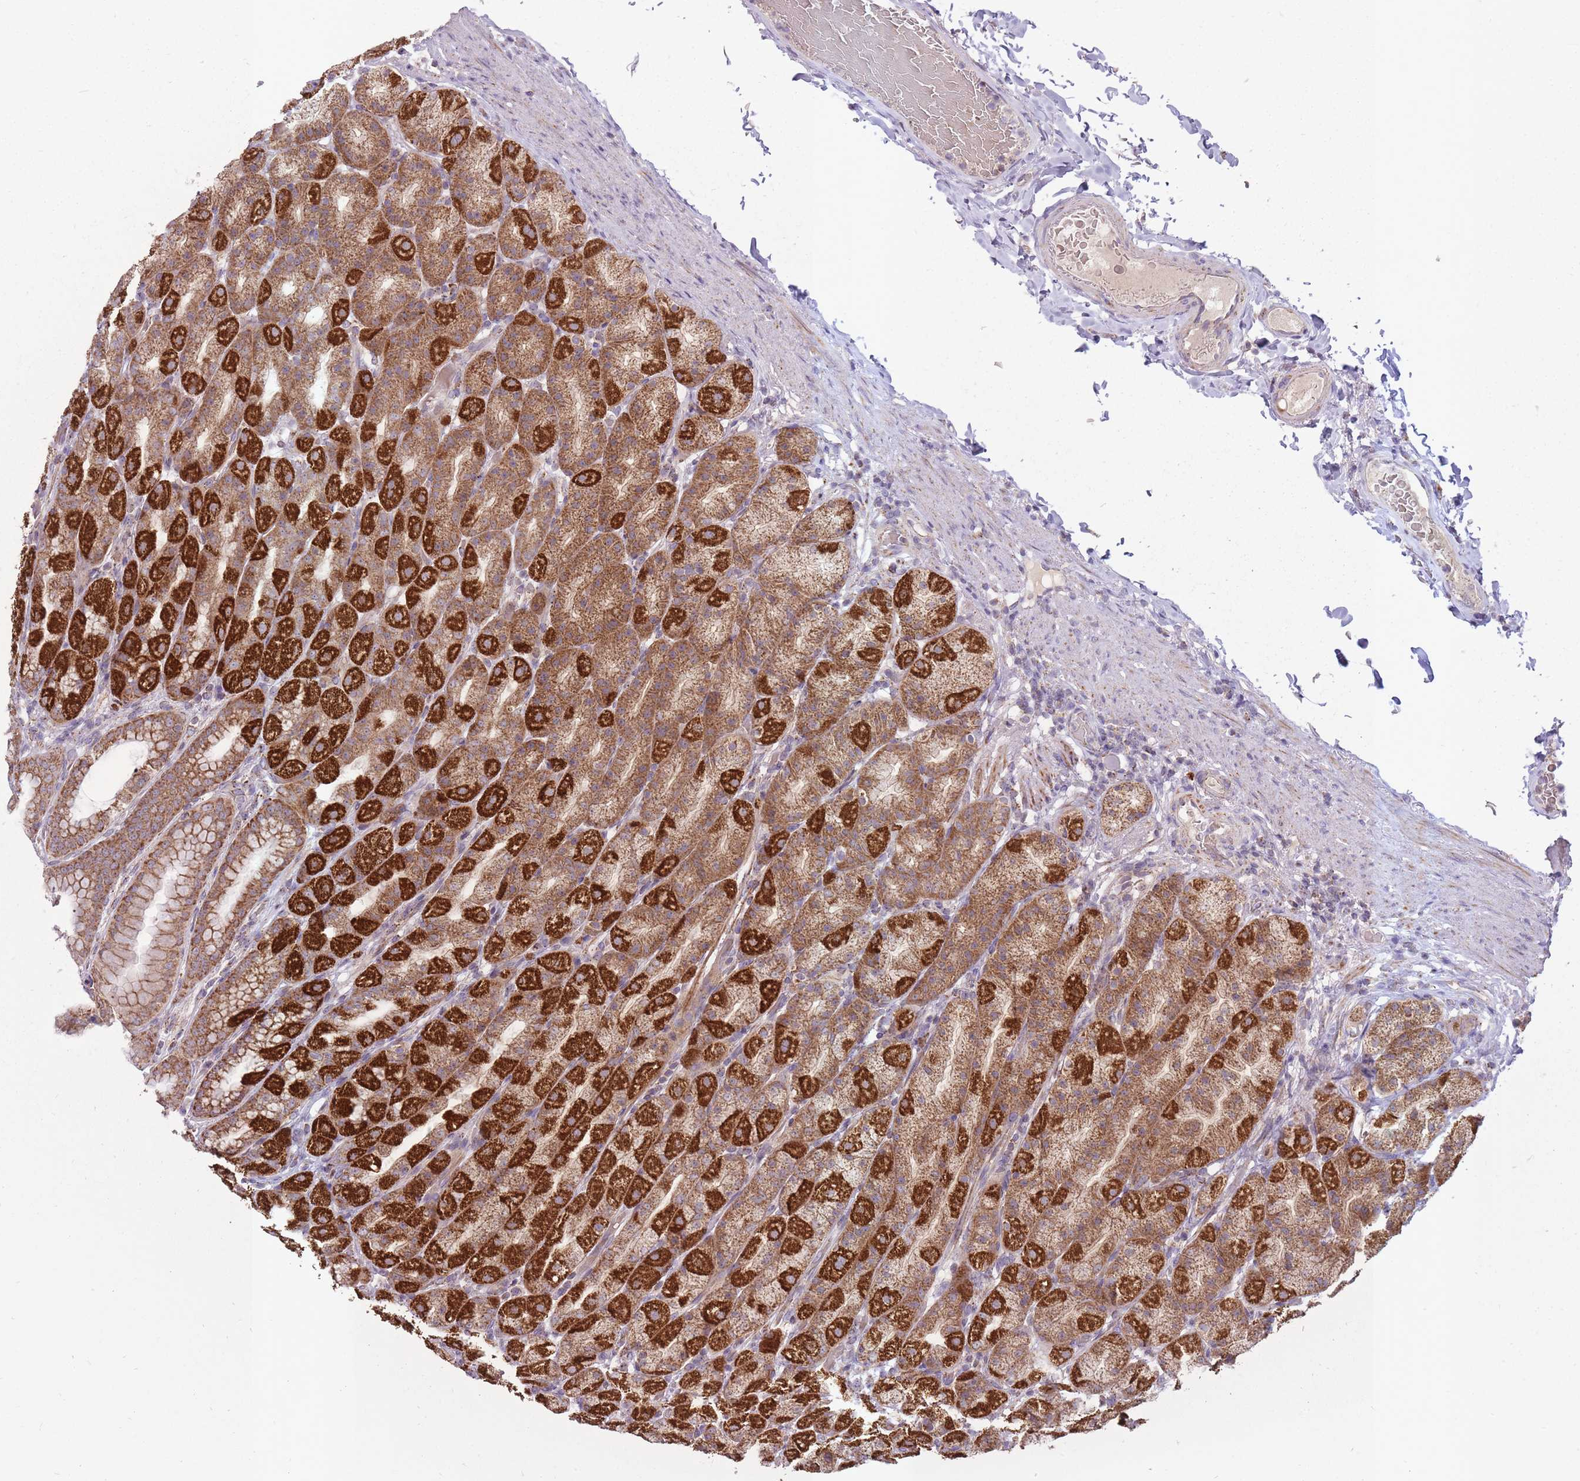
{"staining": {"intensity": "strong", "quantity": ">75%", "location": "cytoplasmic/membranous"}, "tissue": "stomach", "cell_type": "Glandular cells", "image_type": "normal", "snomed": [{"axis": "morphology", "description": "Normal tissue, NOS"}, {"axis": "topography", "description": "Stomach, upper"}, {"axis": "topography", "description": "Stomach"}], "caption": "Stomach stained with immunohistochemistry (IHC) shows strong cytoplasmic/membranous staining in approximately >75% of glandular cells. The protein of interest is stained brown, and the nuclei are stained in blue (DAB (3,3'-diaminobenzidine) IHC with brightfield microscopy, high magnification).", "gene": "LIN7C", "patient": {"sex": "male", "age": 68}}